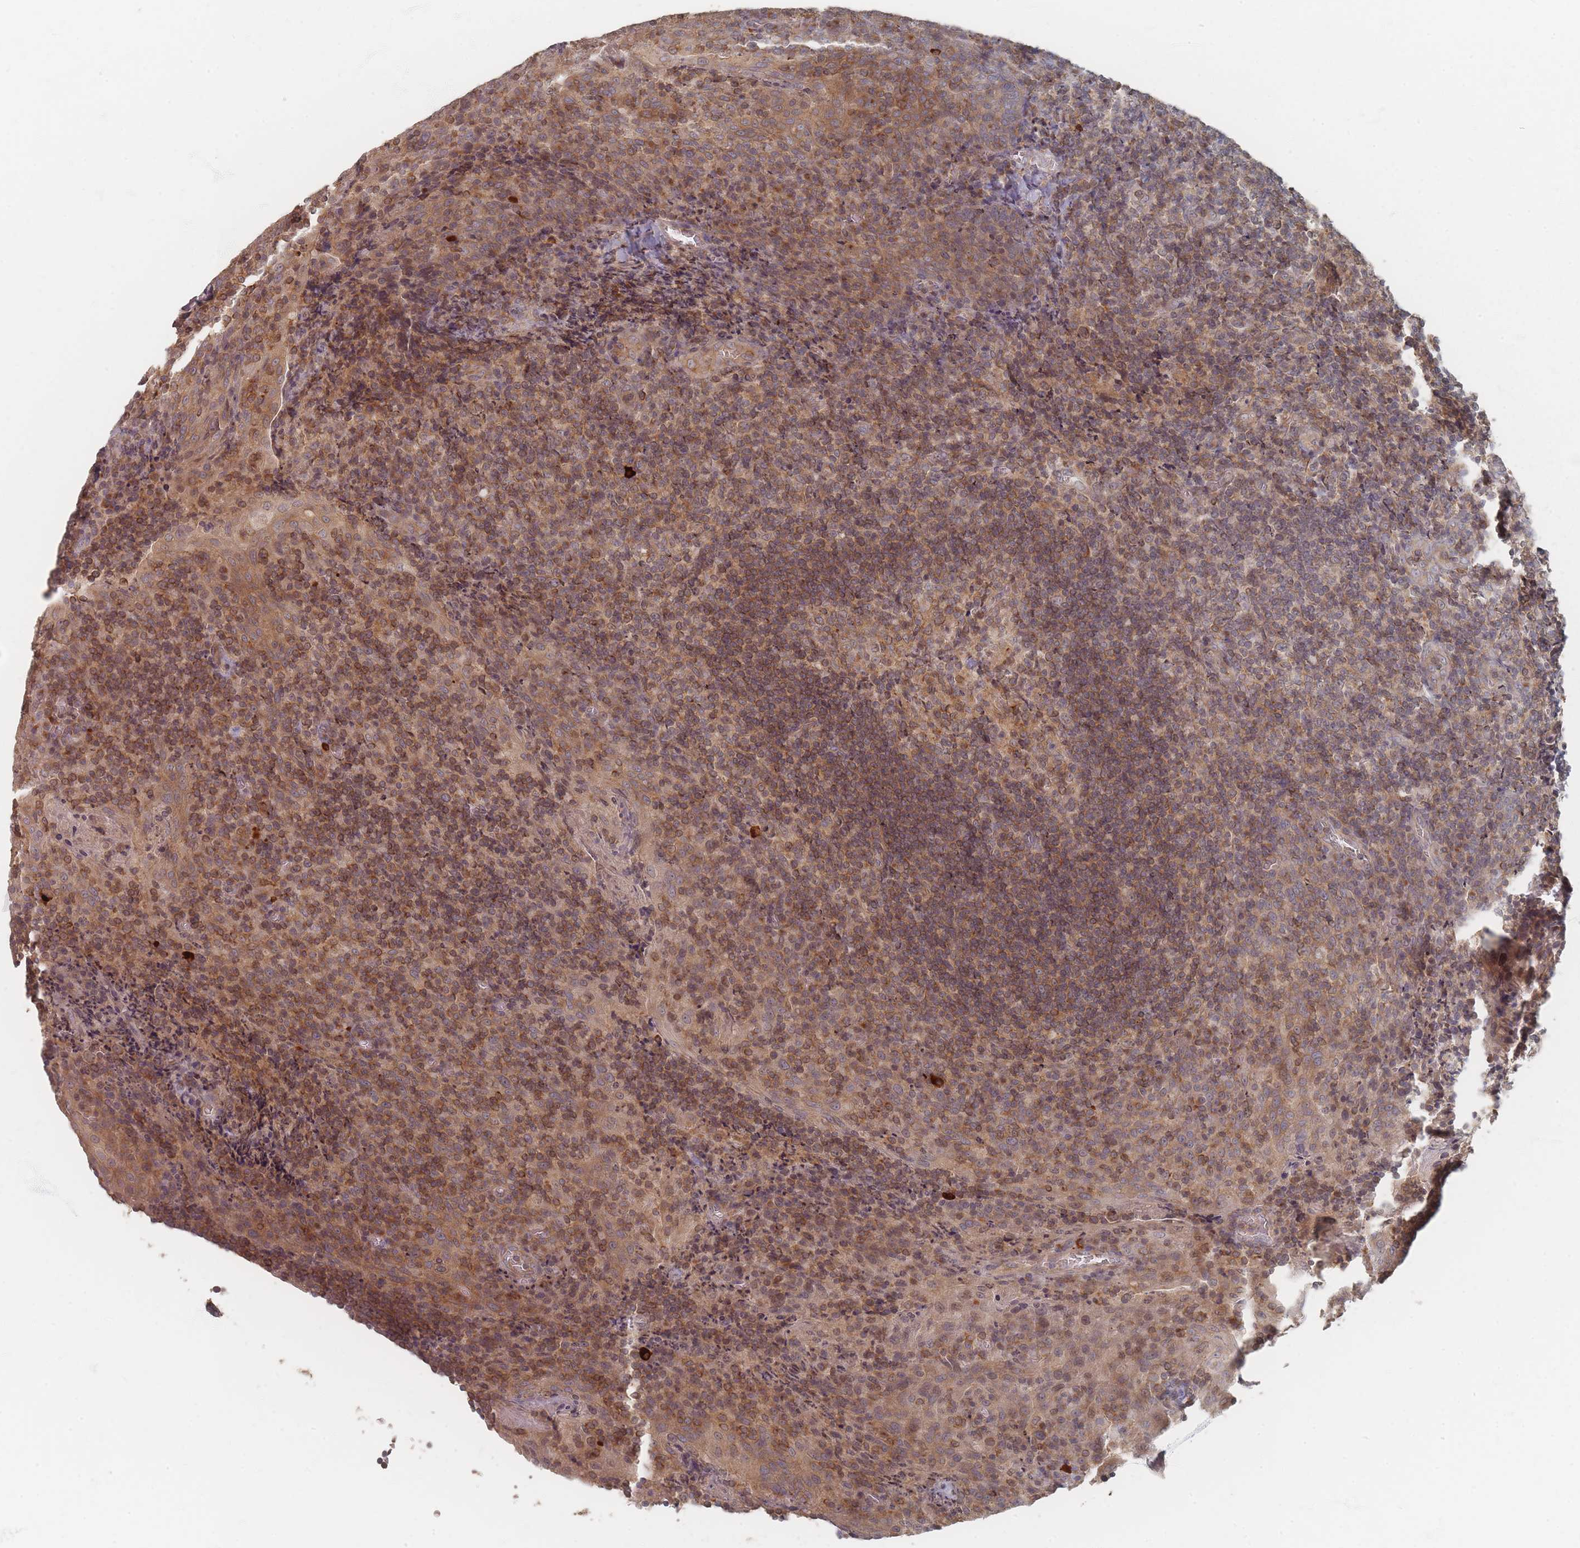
{"staining": {"intensity": "moderate", "quantity": ">75%", "location": "cytoplasmic/membranous"}, "tissue": "tonsil", "cell_type": "Germinal center cells", "image_type": "normal", "snomed": [{"axis": "morphology", "description": "Normal tissue, NOS"}, {"axis": "topography", "description": "Tonsil"}], "caption": "Protein staining of benign tonsil demonstrates moderate cytoplasmic/membranous staining in approximately >75% of germinal center cells.", "gene": "GLE1", "patient": {"sex": "male", "age": 17}}